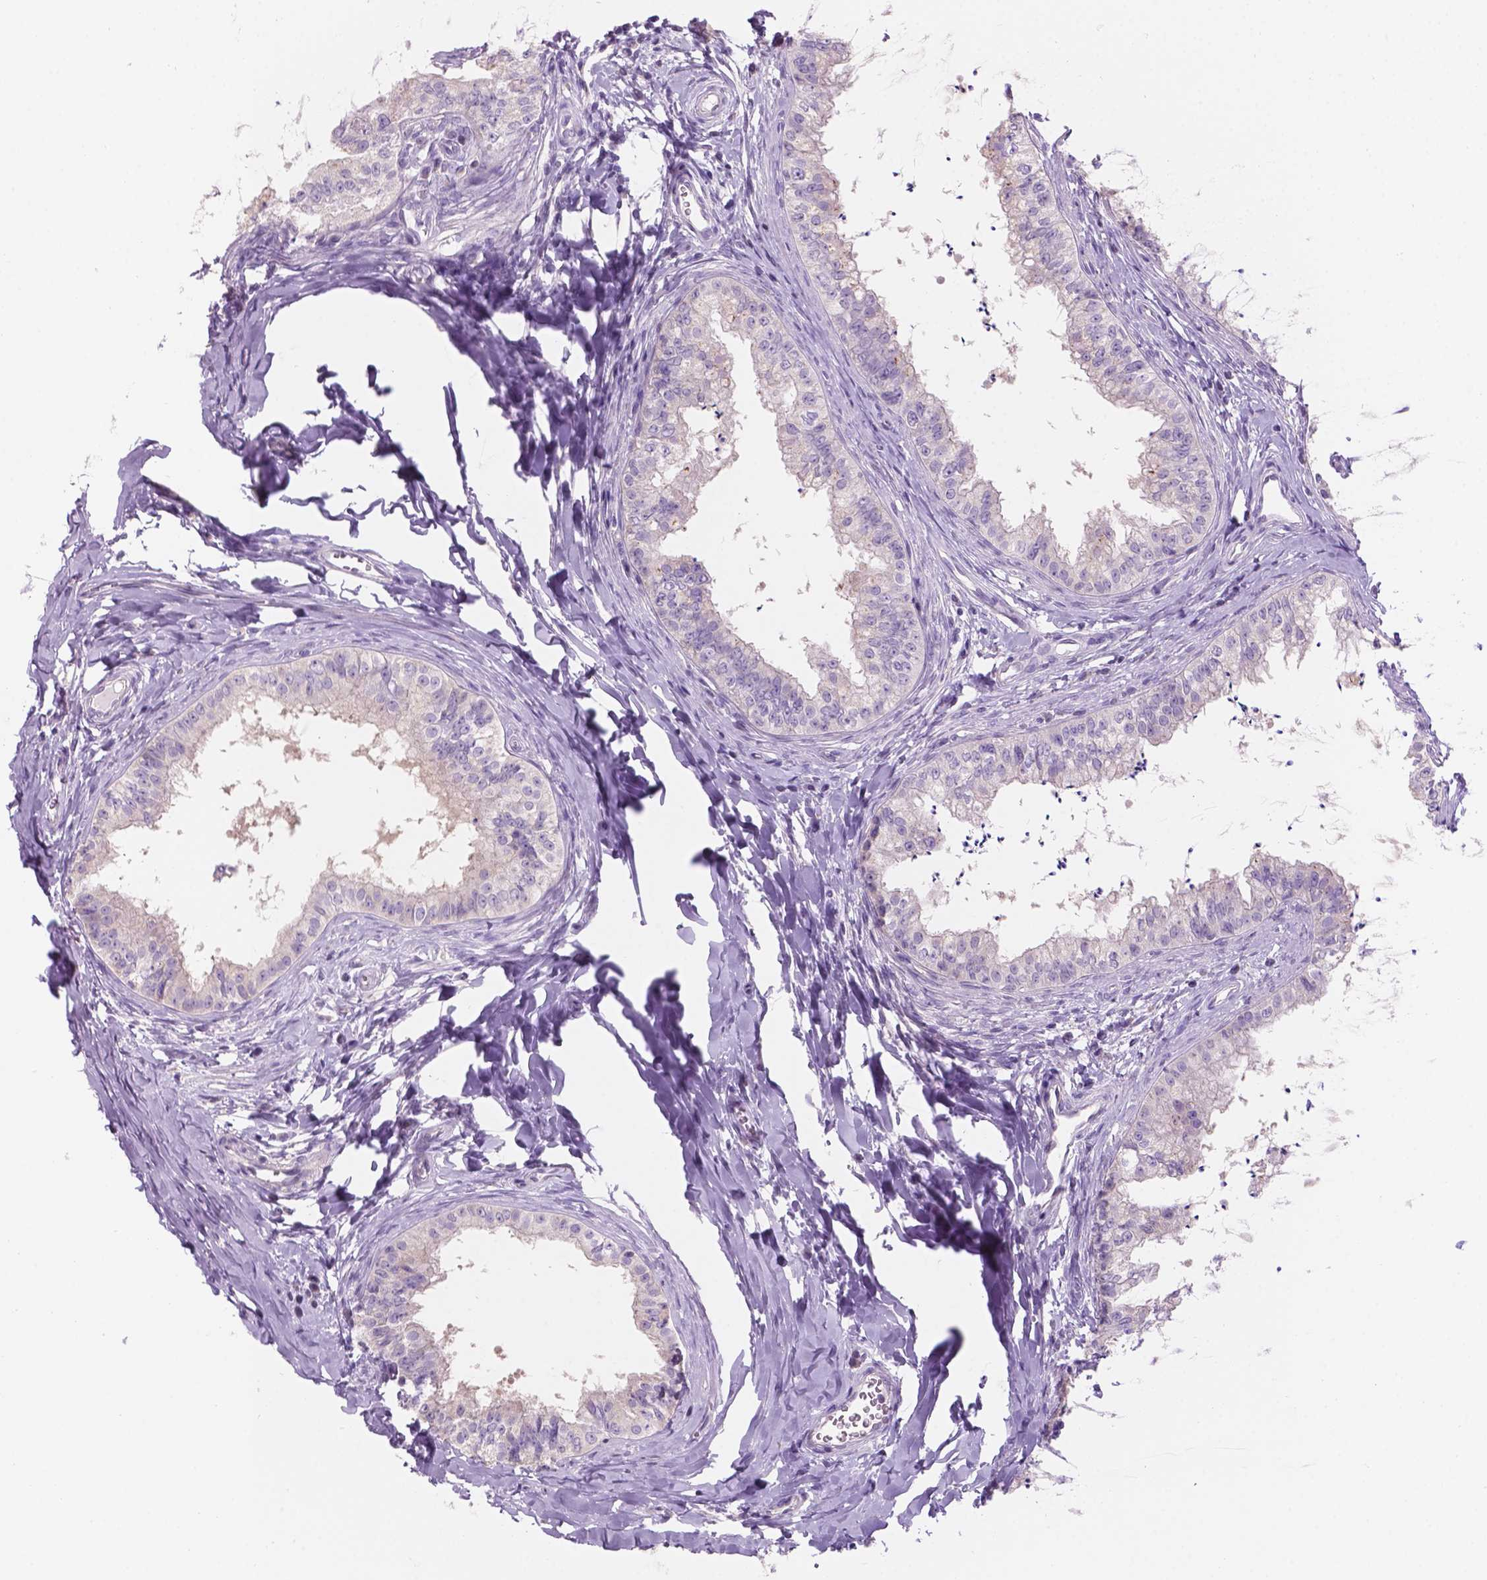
{"staining": {"intensity": "negative", "quantity": "none", "location": "none"}, "tissue": "epididymis", "cell_type": "Glandular cells", "image_type": "normal", "snomed": [{"axis": "morphology", "description": "Normal tissue, NOS"}, {"axis": "topography", "description": "Epididymis"}], "caption": "The IHC image has no significant positivity in glandular cells of epididymis.", "gene": "SBSN", "patient": {"sex": "male", "age": 24}}